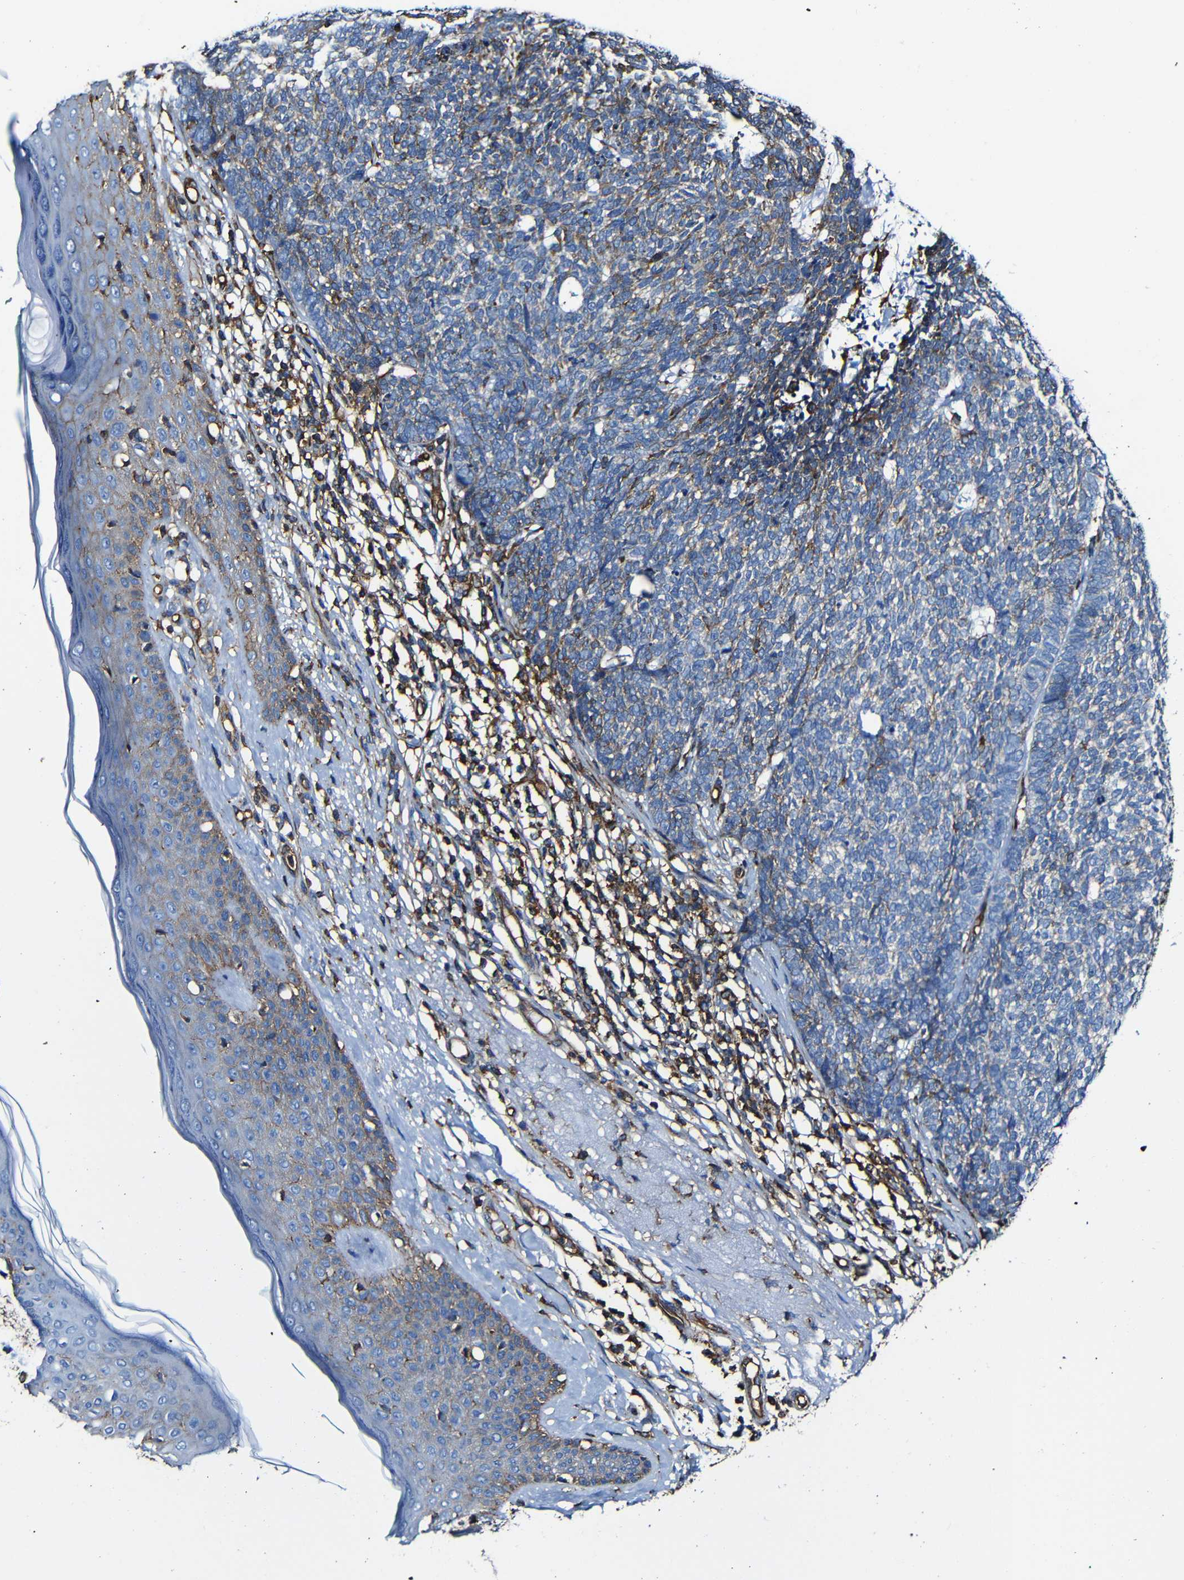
{"staining": {"intensity": "moderate", "quantity": "<25%", "location": "cytoplasmic/membranous"}, "tissue": "skin cancer", "cell_type": "Tumor cells", "image_type": "cancer", "snomed": [{"axis": "morphology", "description": "Basal cell carcinoma"}, {"axis": "topography", "description": "Skin"}], "caption": "A brown stain labels moderate cytoplasmic/membranous staining of a protein in skin cancer (basal cell carcinoma) tumor cells. The protein is stained brown, and the nuclei are stained in blue (DAB (3,3'-diaminobenzidine) IHC with brightfield microscopy, high magnification).", "gene": "MSN", "patient": {"sex": "female", "age": 84}}